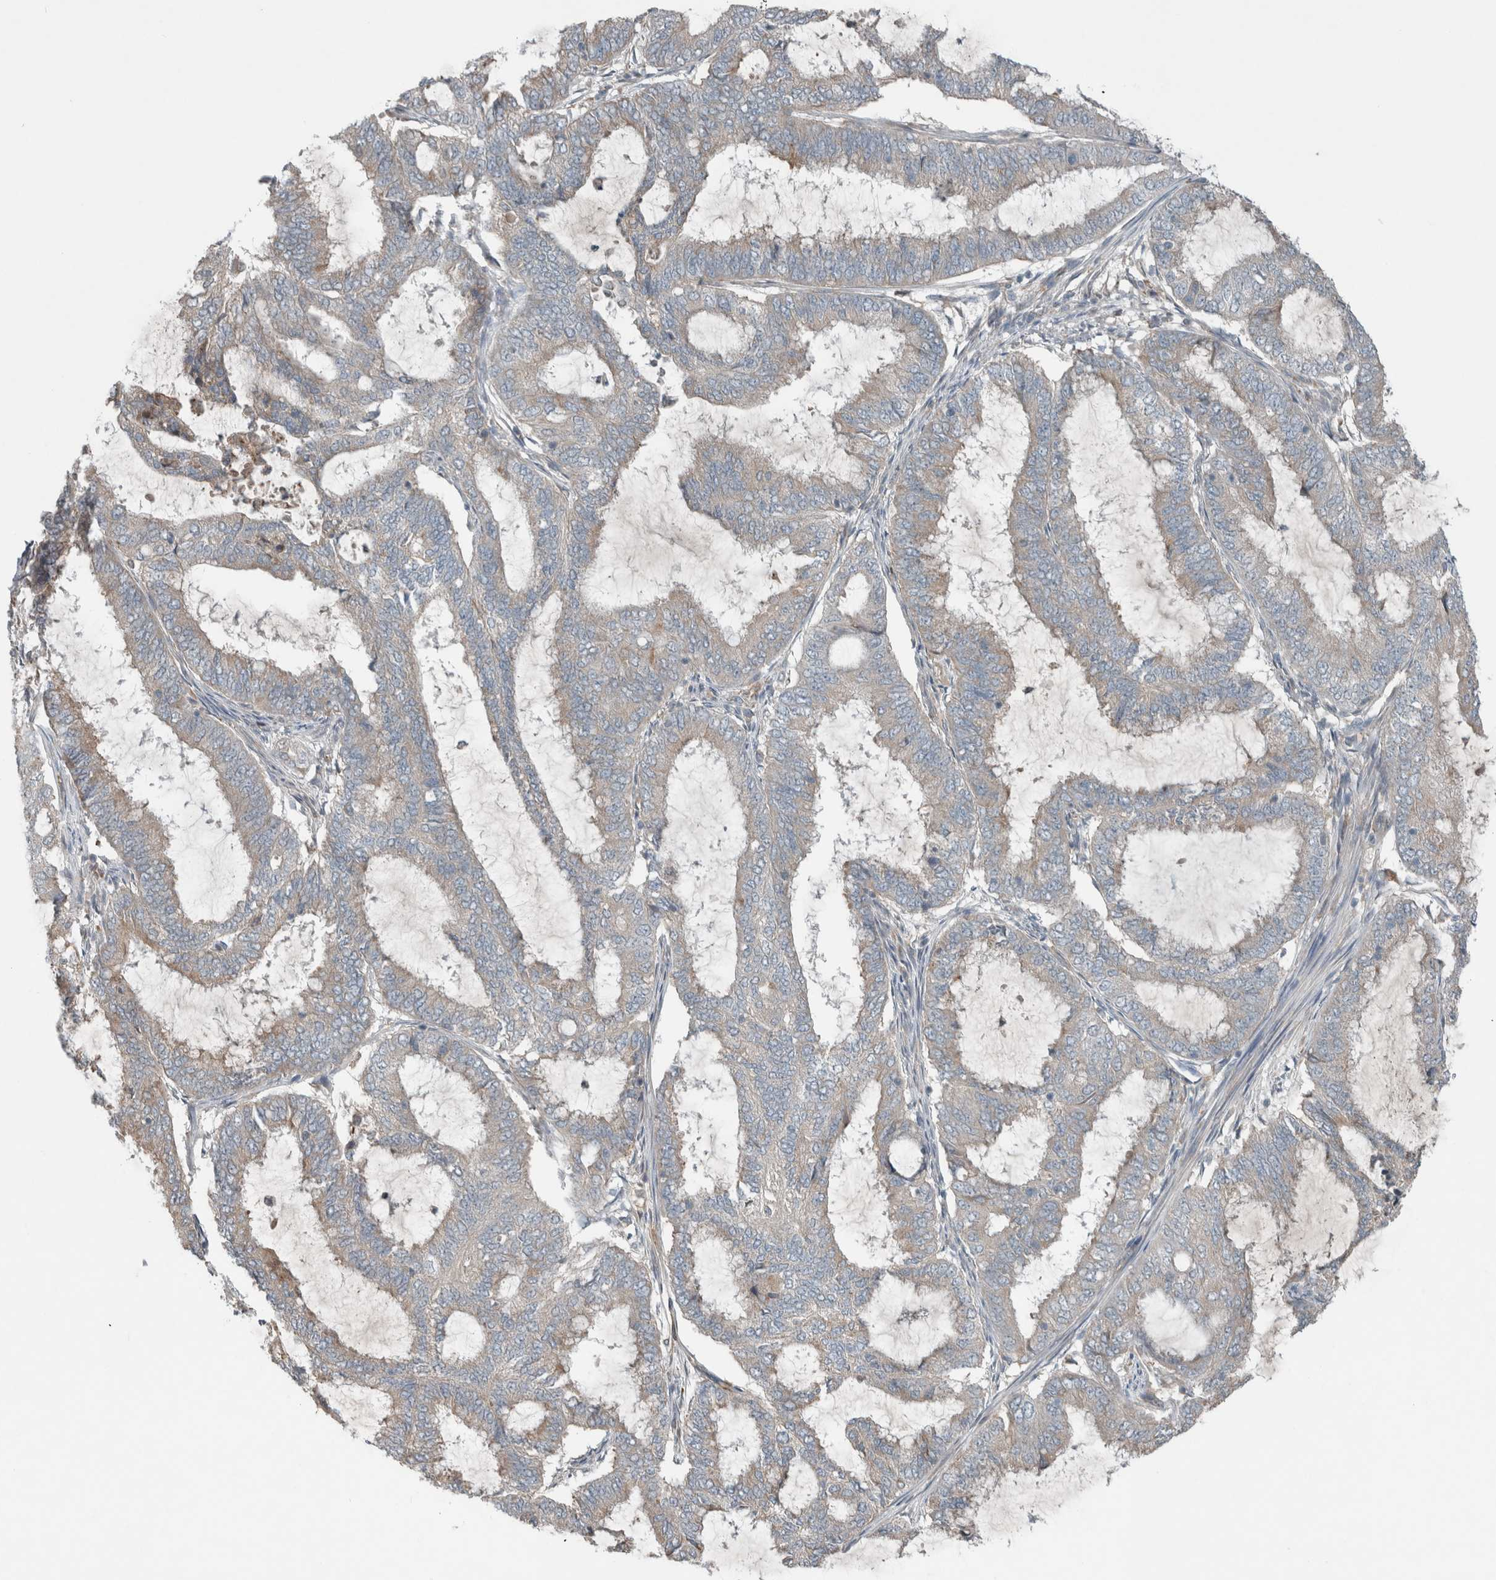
{"staining": {"intensity": "weak", "quantity": "<25%", "location": "cytoplasmic/membranous"}, "tissue": "endometrial cancer", "cell_type": "Tumor cells", "image_type": "cancer", "snomed": [{"axis": "morphology", "description": "Adenocarcinoma, NOS"}, {"axis": "topography", "description": "Endometrium"}], "caption": "Adenocarcinoma (endometrial) was stained to show a protein in brown. There is no significant positivity in tumor cells.", "gene": "JADE2", "patient": {"sex": "female", "age": 51}}